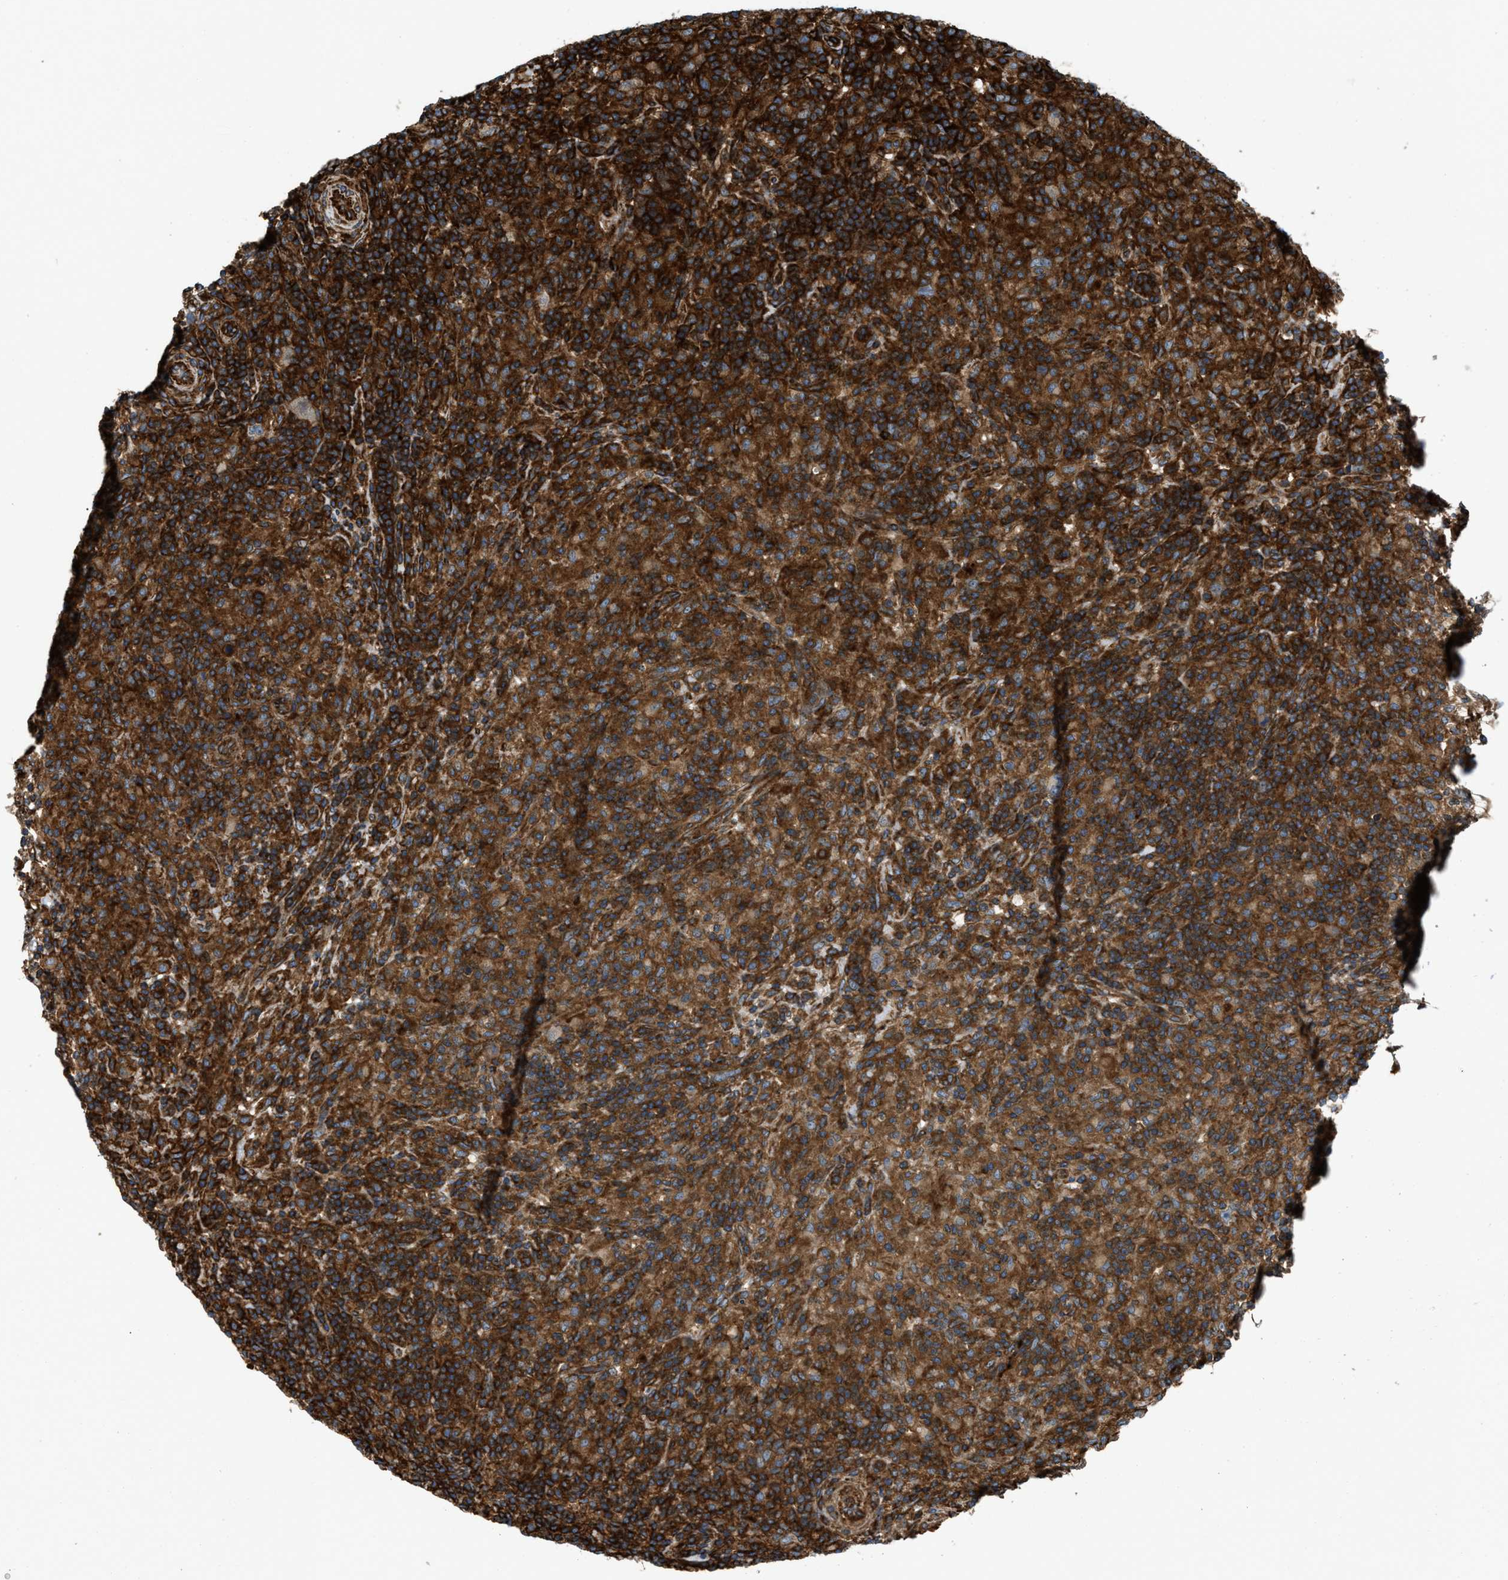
{"staining": {"intensity": "weak", "quantity": "<25%", "location": "cytoplasmic/membranous"}, "tissue": "lymphoma", "cell_type": "Tumor cells", "image_type": "cancer", "snomed": [{"axis": "morphology", "description": "Hodgkin's disease, NOS"}, {"axis": "topography", "description": "Lymph node"}], "caption": "DAB (3,3'-diaminobenzidine) immunohistochemical staining of lymphoma exhibits no significant expression in tumor cells.", "gene": "EGLN1", "patient": {"sex": "male", "age": 70}}